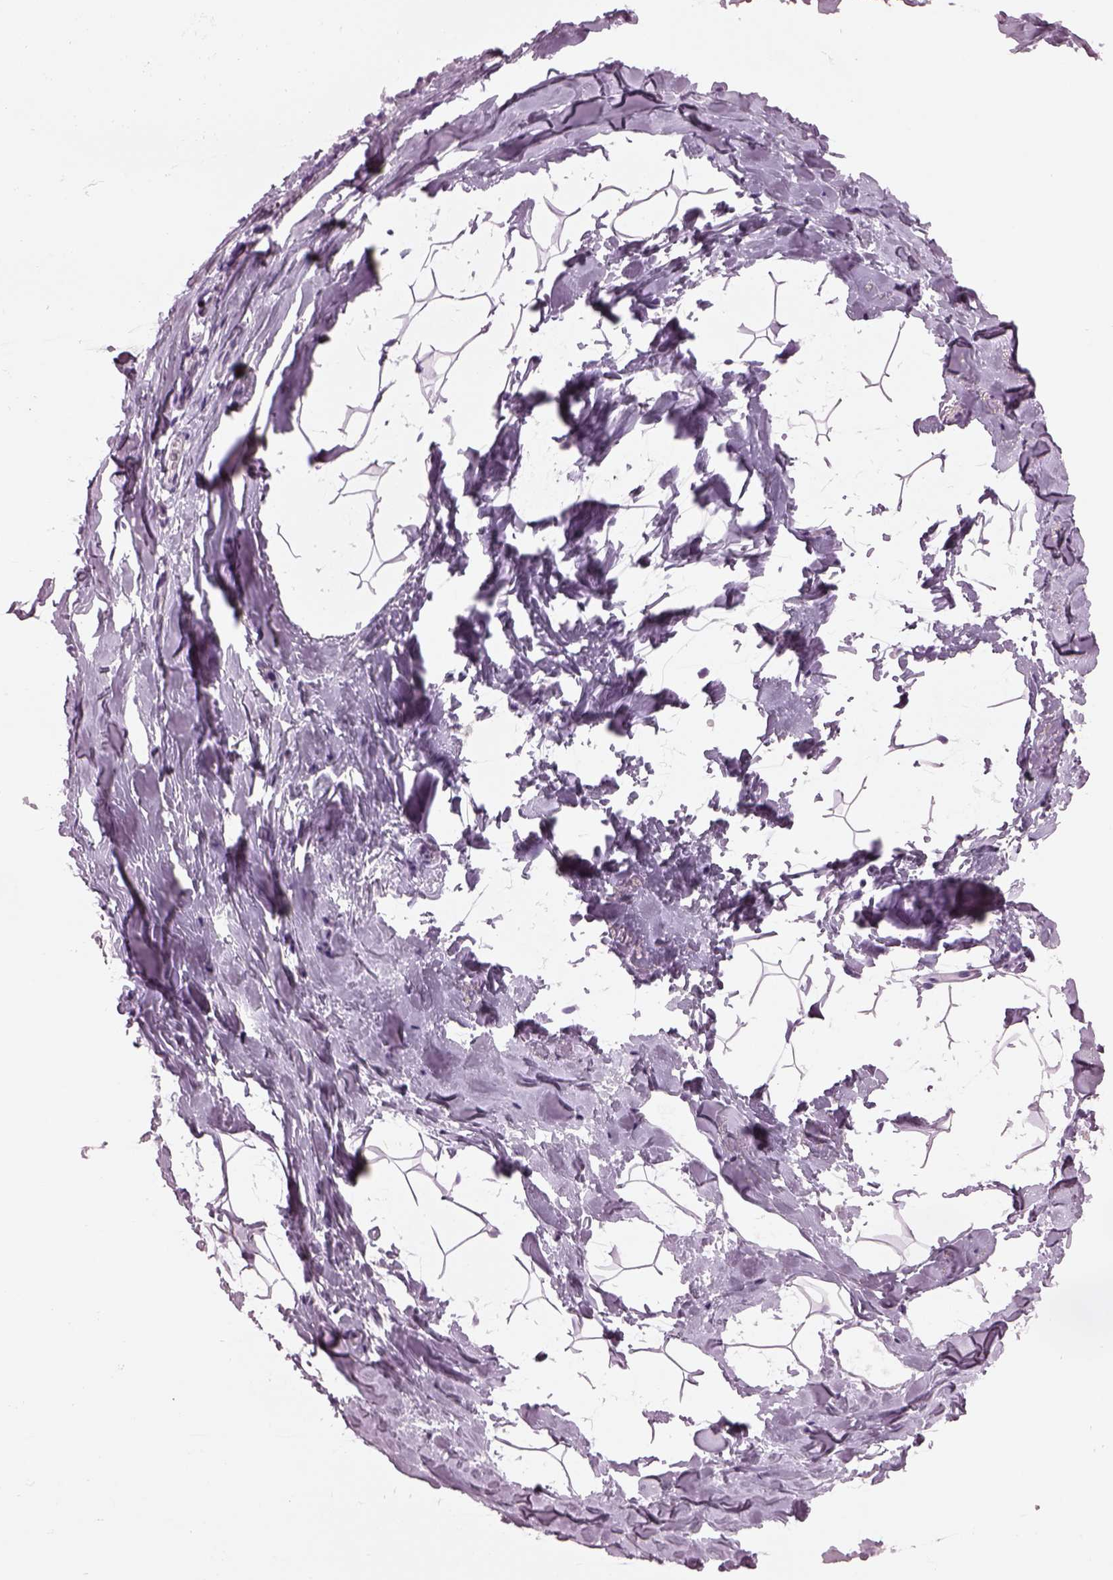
{"staining": {"intensity": "negative", "quantity": "none", "location": "none"}, "tissue": "breast", "cell_type": "Adipocytes", "image_type": "normal", "snomed": [{"axis": "morphology", "description": "Normal tissue, NOS"}, {"axis": "topography", "description": "Breast"}], "caption": "Human breast stained for a protein using immunohistochemistry demonstrates no expression in adipocytes.", "gene": "KRTAP3", "patient": {"sex": "female", "age": 32}}